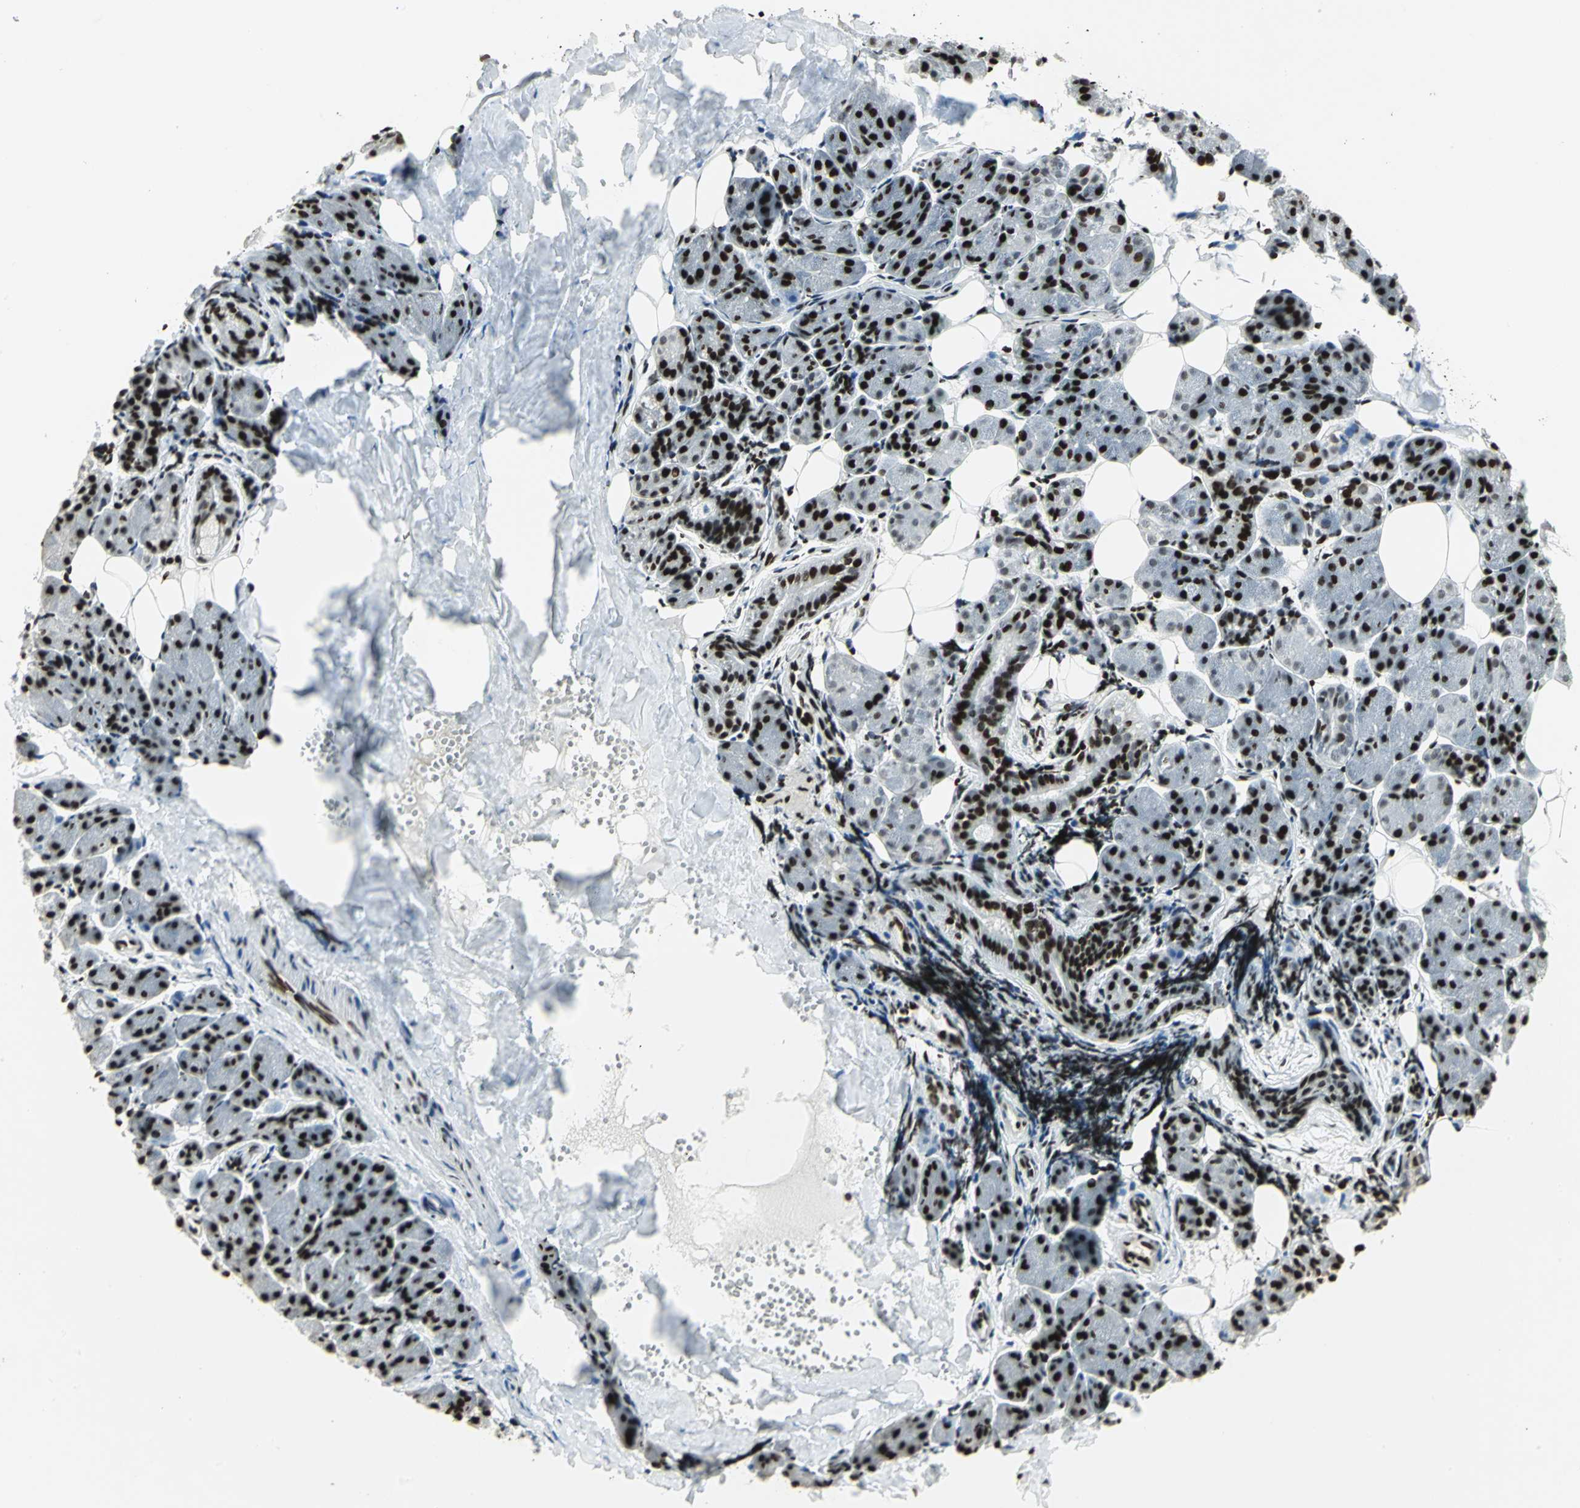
{"staining": {"intensity": "strong", "quantity": ">75%", "location": "nuclear"}, "tissue": "salivary gland", "cell_type": "Glandular cells", "image_type": "normal", "snomed": [{"axis": "morphology", "description": "Normal tissue, NOS"}, {"axis": "morphology", "description": "Adenoma, NOS"}, {"axis": "topography", "description": "Salivary gland"}], "caption": "Normal salivary gland demonstrates strong nuclear expression in approximately >75% of glandular cells, visualized by immunohistochemistry. The protein of interest is stained brown, and the nuclei are stained in blue (DAB (3,3'-diaminobenzidine) IHC with brightfield microscopy, high magnification).", "gene": "KDM1A", "patient": {"sex": "female", "age": 32}}